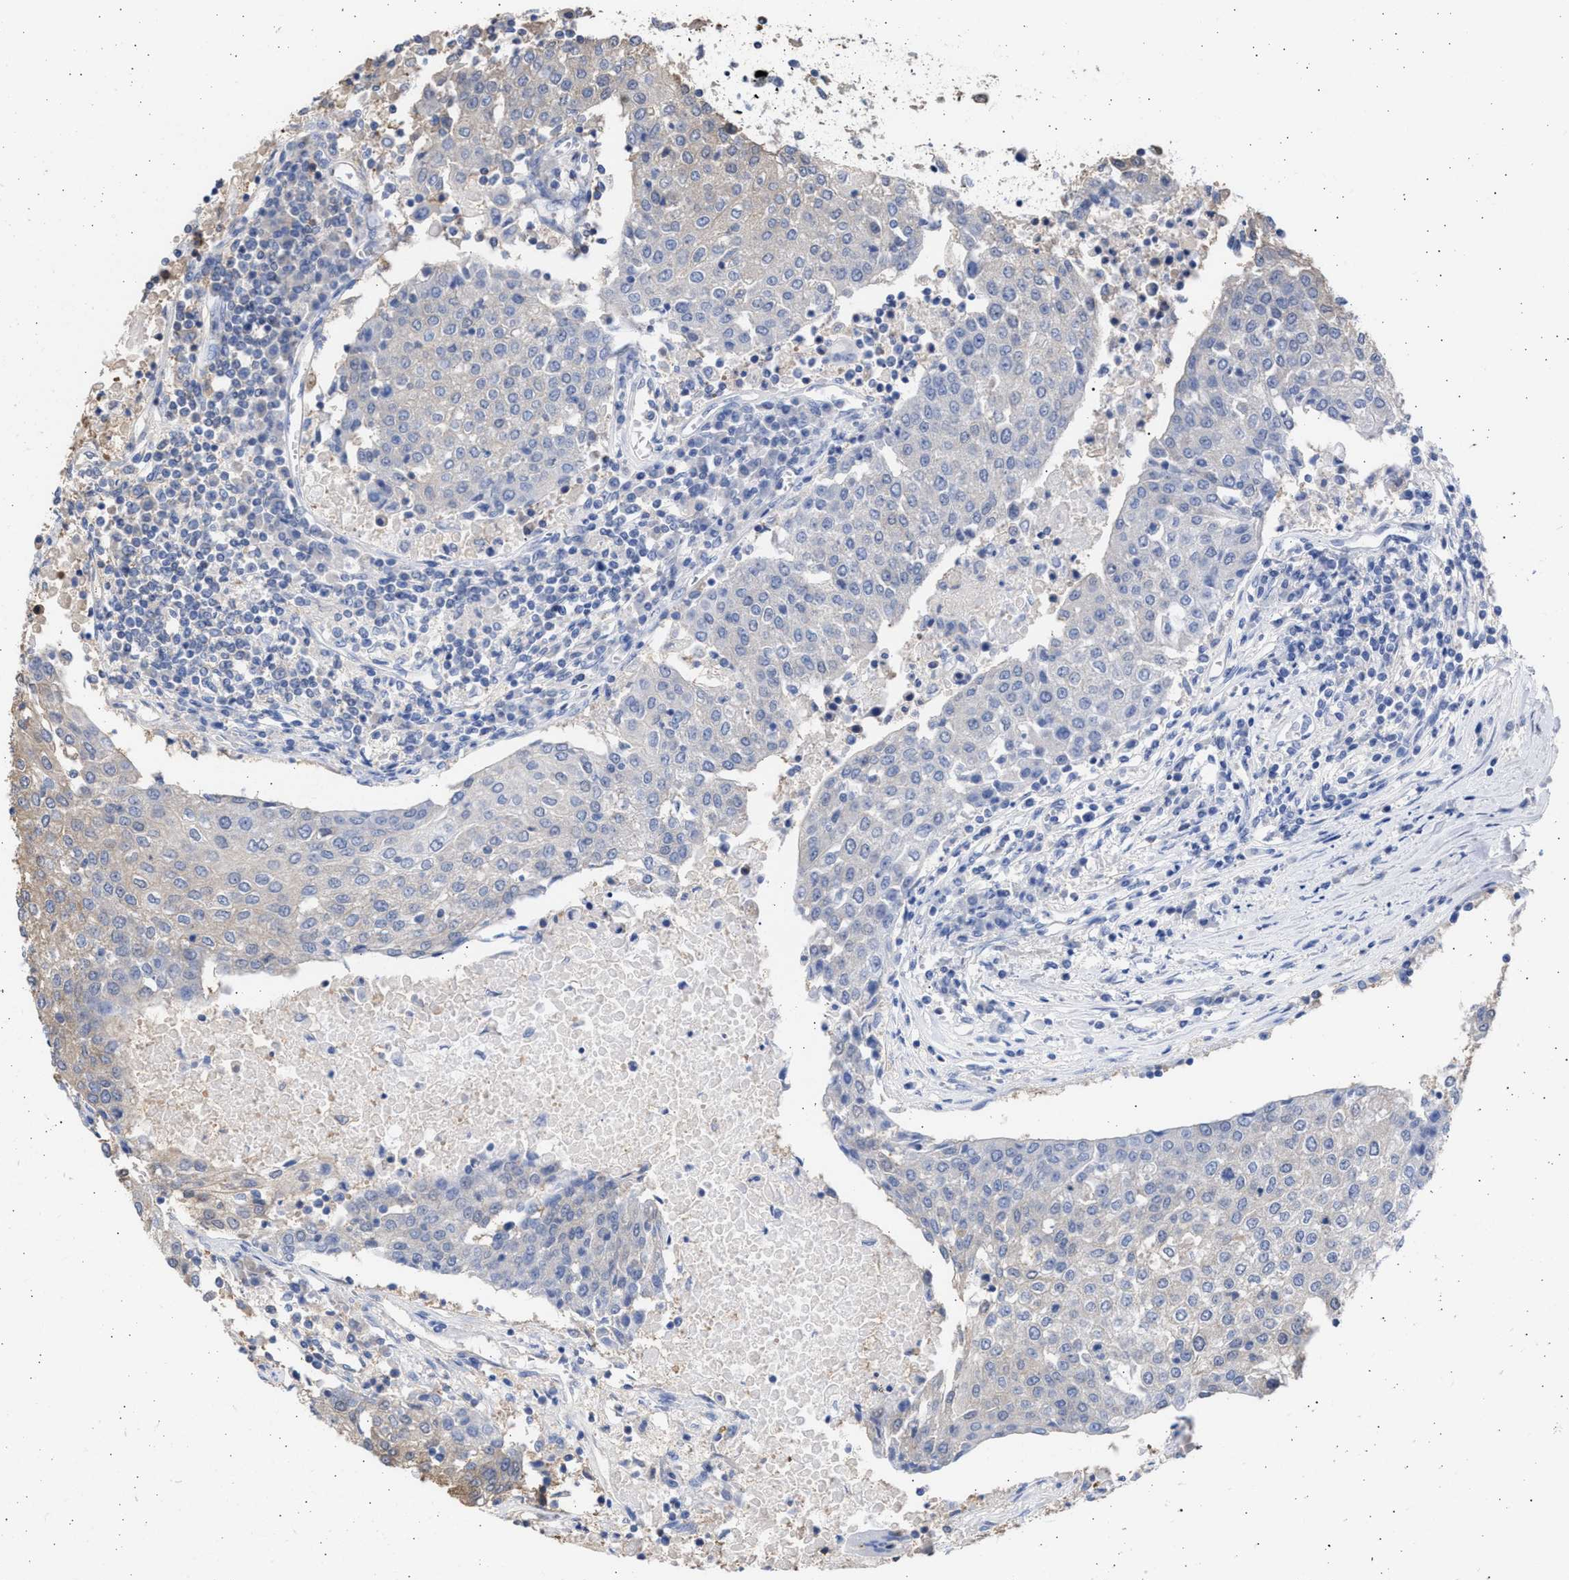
{"staining": {"intensity": "weak", "quantity": "<25%", "location": "cytoplasmic/membranous"}, "tissue": "urothelial cancer", "cell_type": "Tumor cells", "image_type": "cancer", "snomed": [{"axis": "morphology", "description": "Urothelial carcinoma, High grade"}, {"axis": "topography", "description": "Urinary bladder"}], "caption": "Urothelial carcinoma (high-grade) was stained to show a protein in brown. There is no significant expression in tumor cells.", "gene": "ALDOC", "patient": {"sex": "female", "age": 85}}